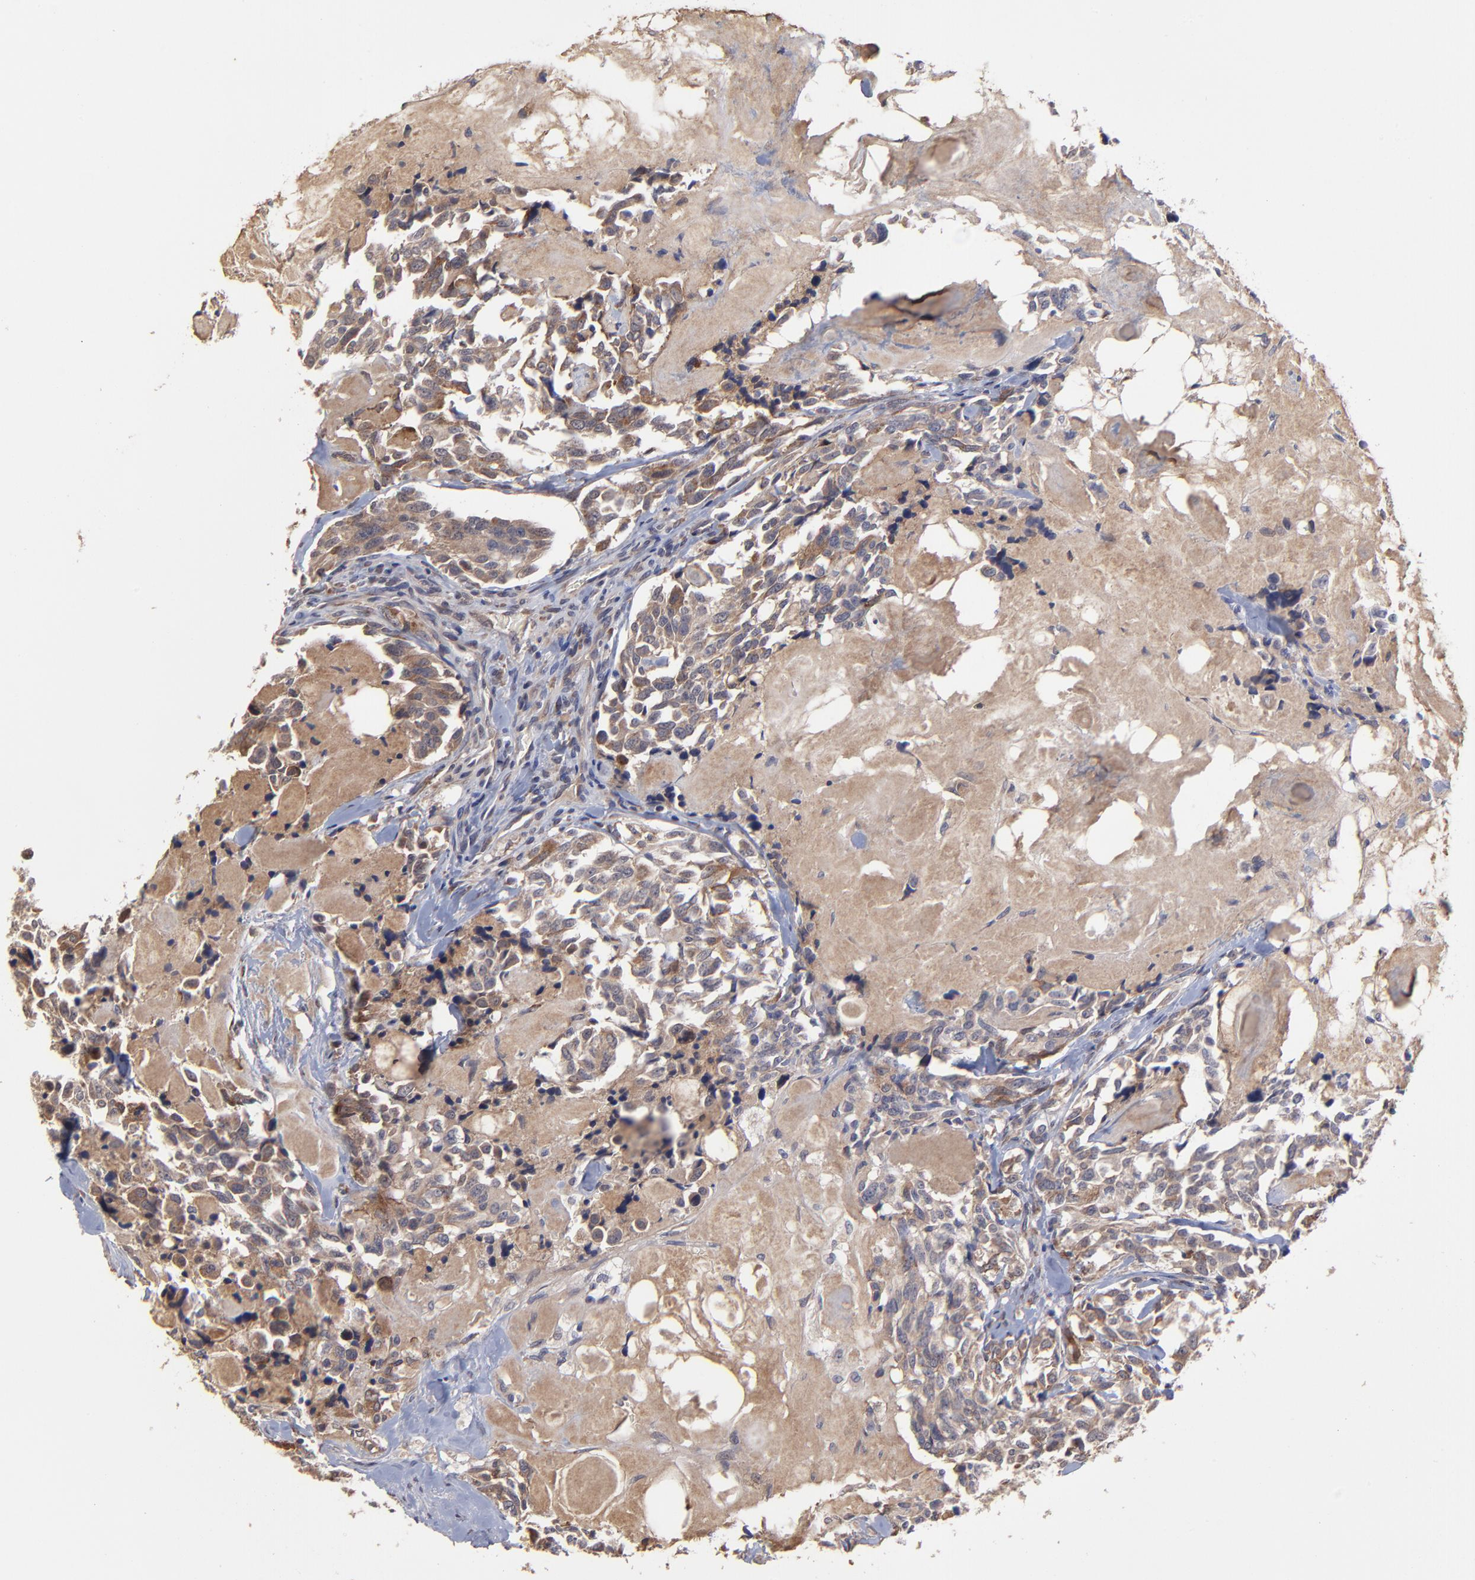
{"staining": {"intensity": "moderate", "quantity": ">75%", "location": "cytoplasmic/membranous"}, "tissue": "thyroid cancer", "cell_type": "Tumor cells", "image_type": "cancer", "snomed": [{"axis": "morphology", "description": "Carcinoma, NOS"}, {"axis": "morphology", "description": "Carcinoid, malignant, NOS"}, {"axis": "topography", "description": "Thyroid gland"}], "caption": "This image shows IHC staining of human thyroid cancer (carcinoid (malignant)), with medium moderate cytoplasmic/membranous expression in approximately >75% of tumor cells.", "gene": "CHL1", "patient": {"sex": "male", "age": 33}}